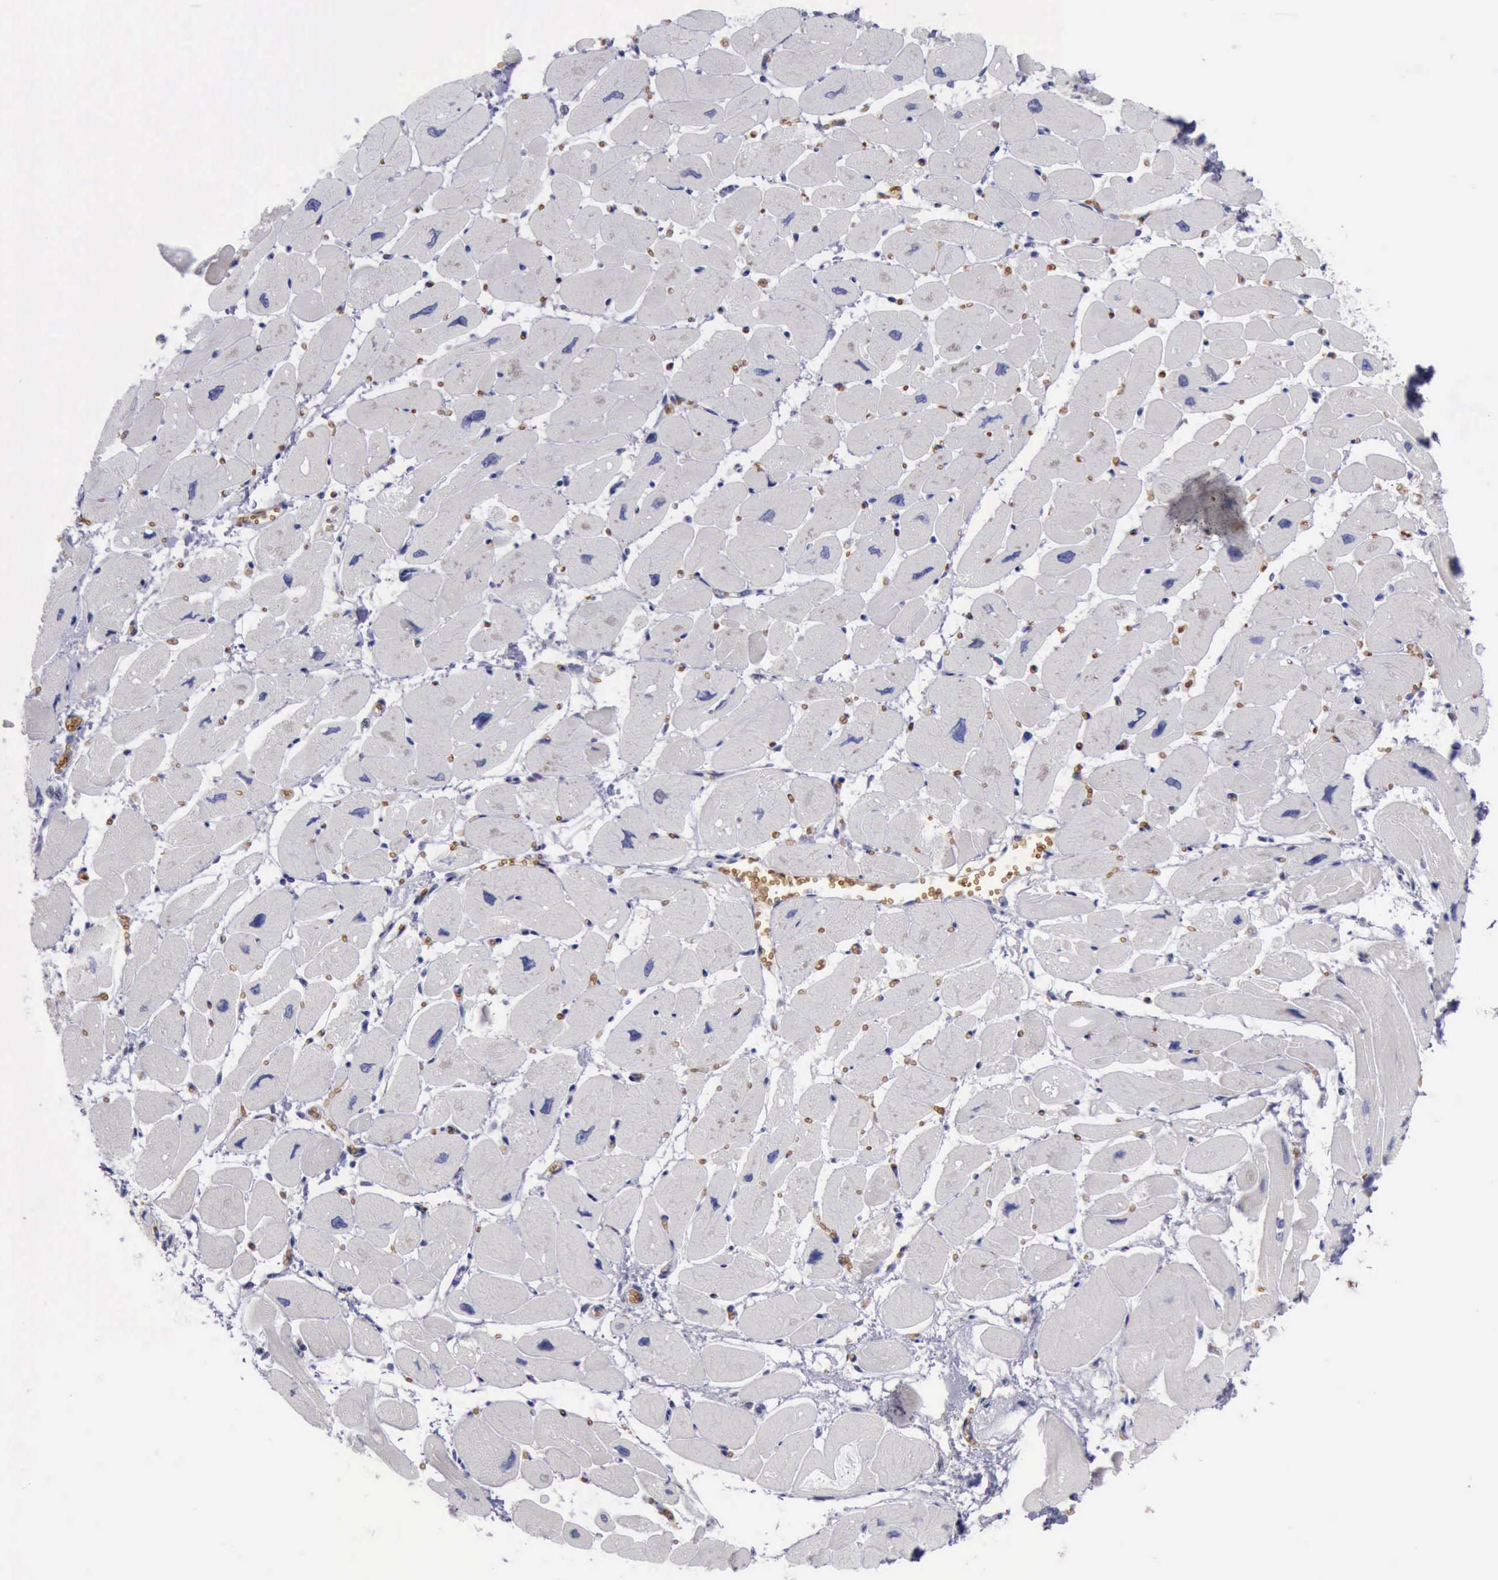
{"staining": {"intensity": "negative", "quantity": "none", "location": "none"}, "tissue": "heart muscle", "cell_type": "Cardiomyocytes", "image_type": "normal", "snomed": [{"axis": "morphology", "description": "Normal tissue, NOS"}, {"axis": "topography", "description": "Heart"}], "caption": "Immunohistochemical staining of benign human heart muscle reveals no significant expression in cardiomyocytes.", "gene": "CEP128", "patient": {"sex": "female", "age": 54}}